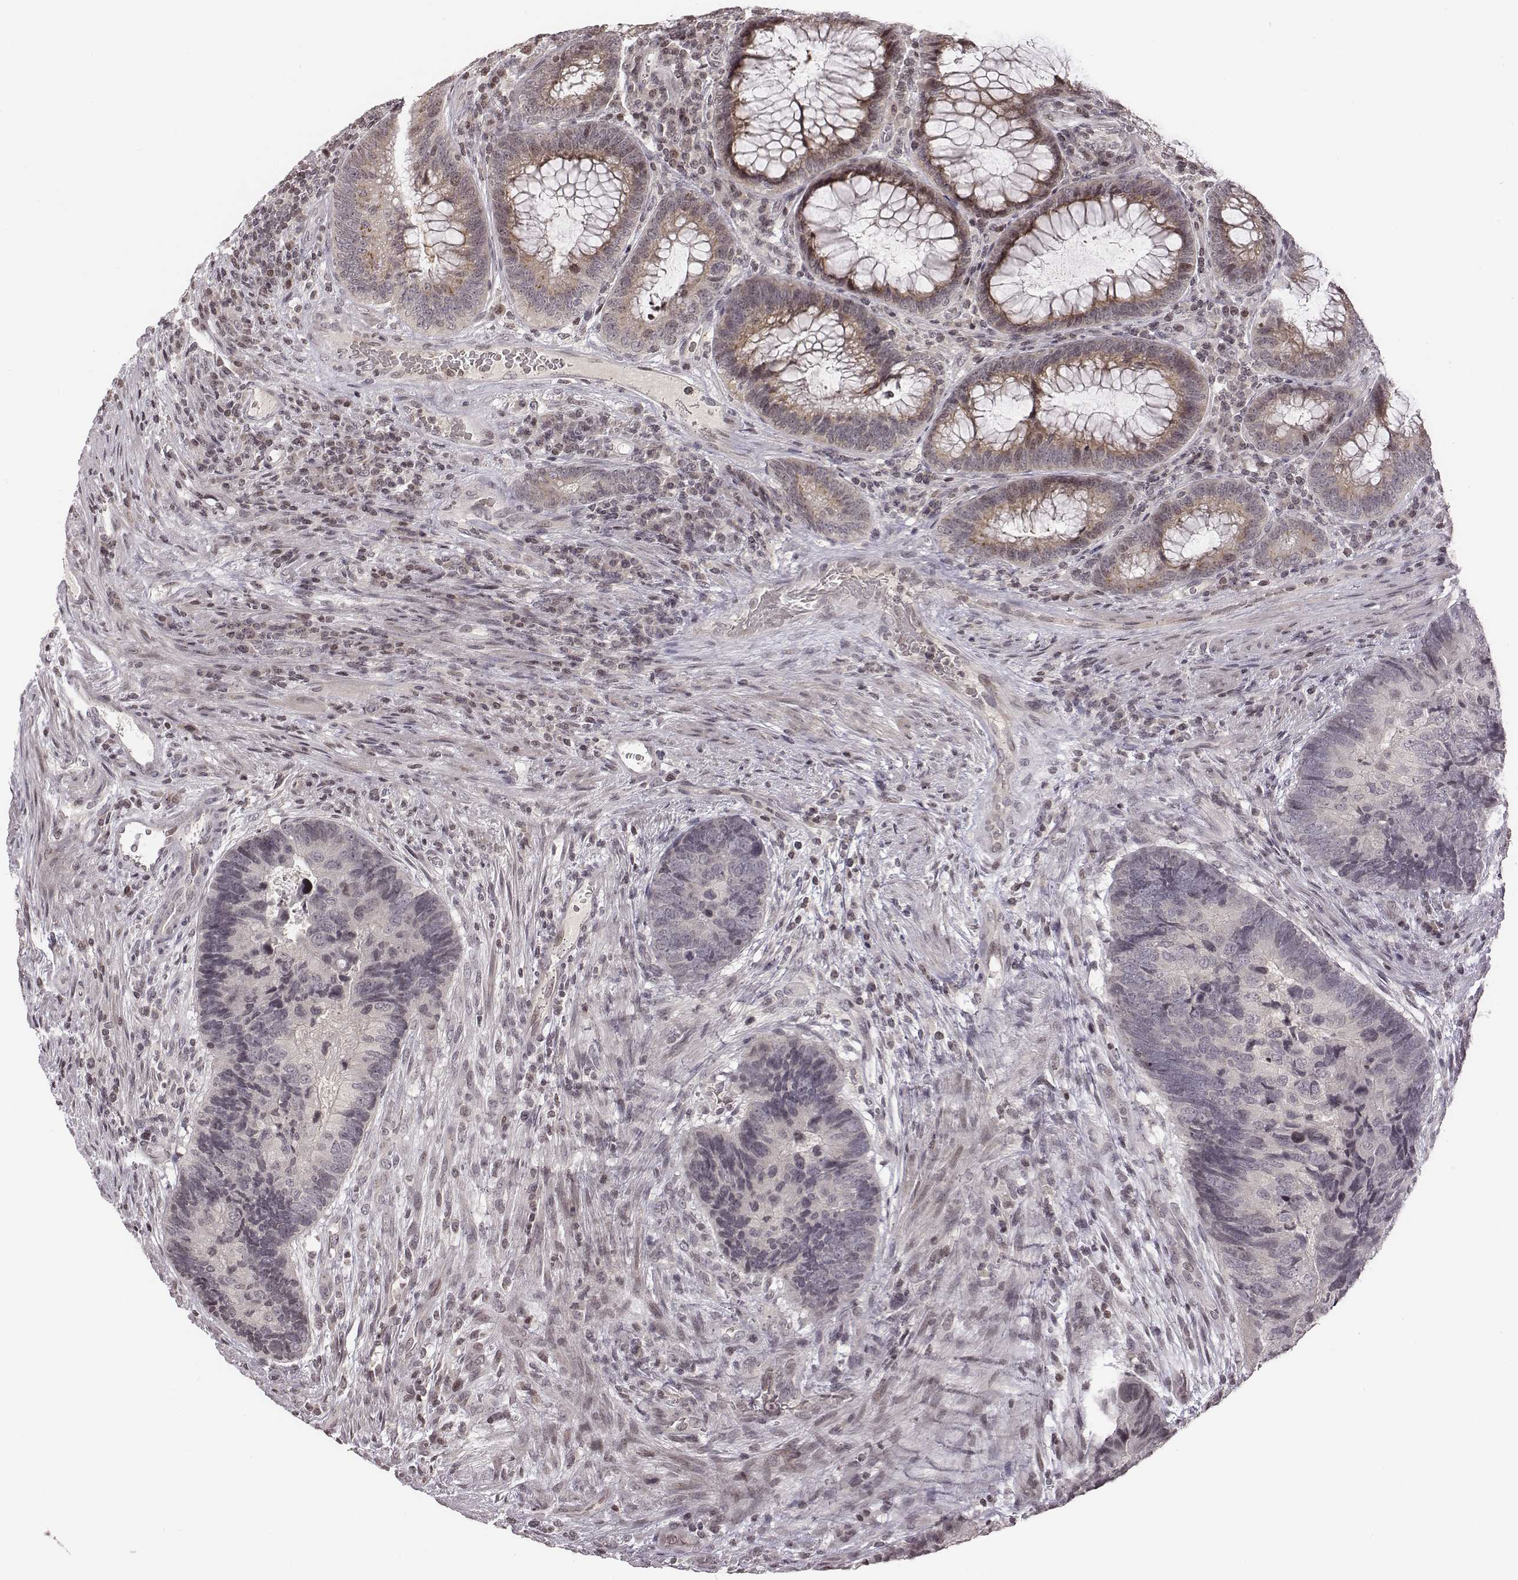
{"staining": {"intensity": "negative", "quantity": "none", "location": "none"}, "tissue": "colorectal cancer", "cell_type": "Tumor cells", "image_type": "cancer", "snomed": [{"axis": "morphology", "description": "Adenocarcinoma, NOS"}, {"axis": "topography", "description": "Colon"}], "caption": "Immunohistochemistry image of neoplastic tissue: adenocarcinoma (colorectal) stained with DAB shows no significant protein staining in tumor cells.", "gene": "GRM4", "patient": {"sex": "female", "age": 67}}